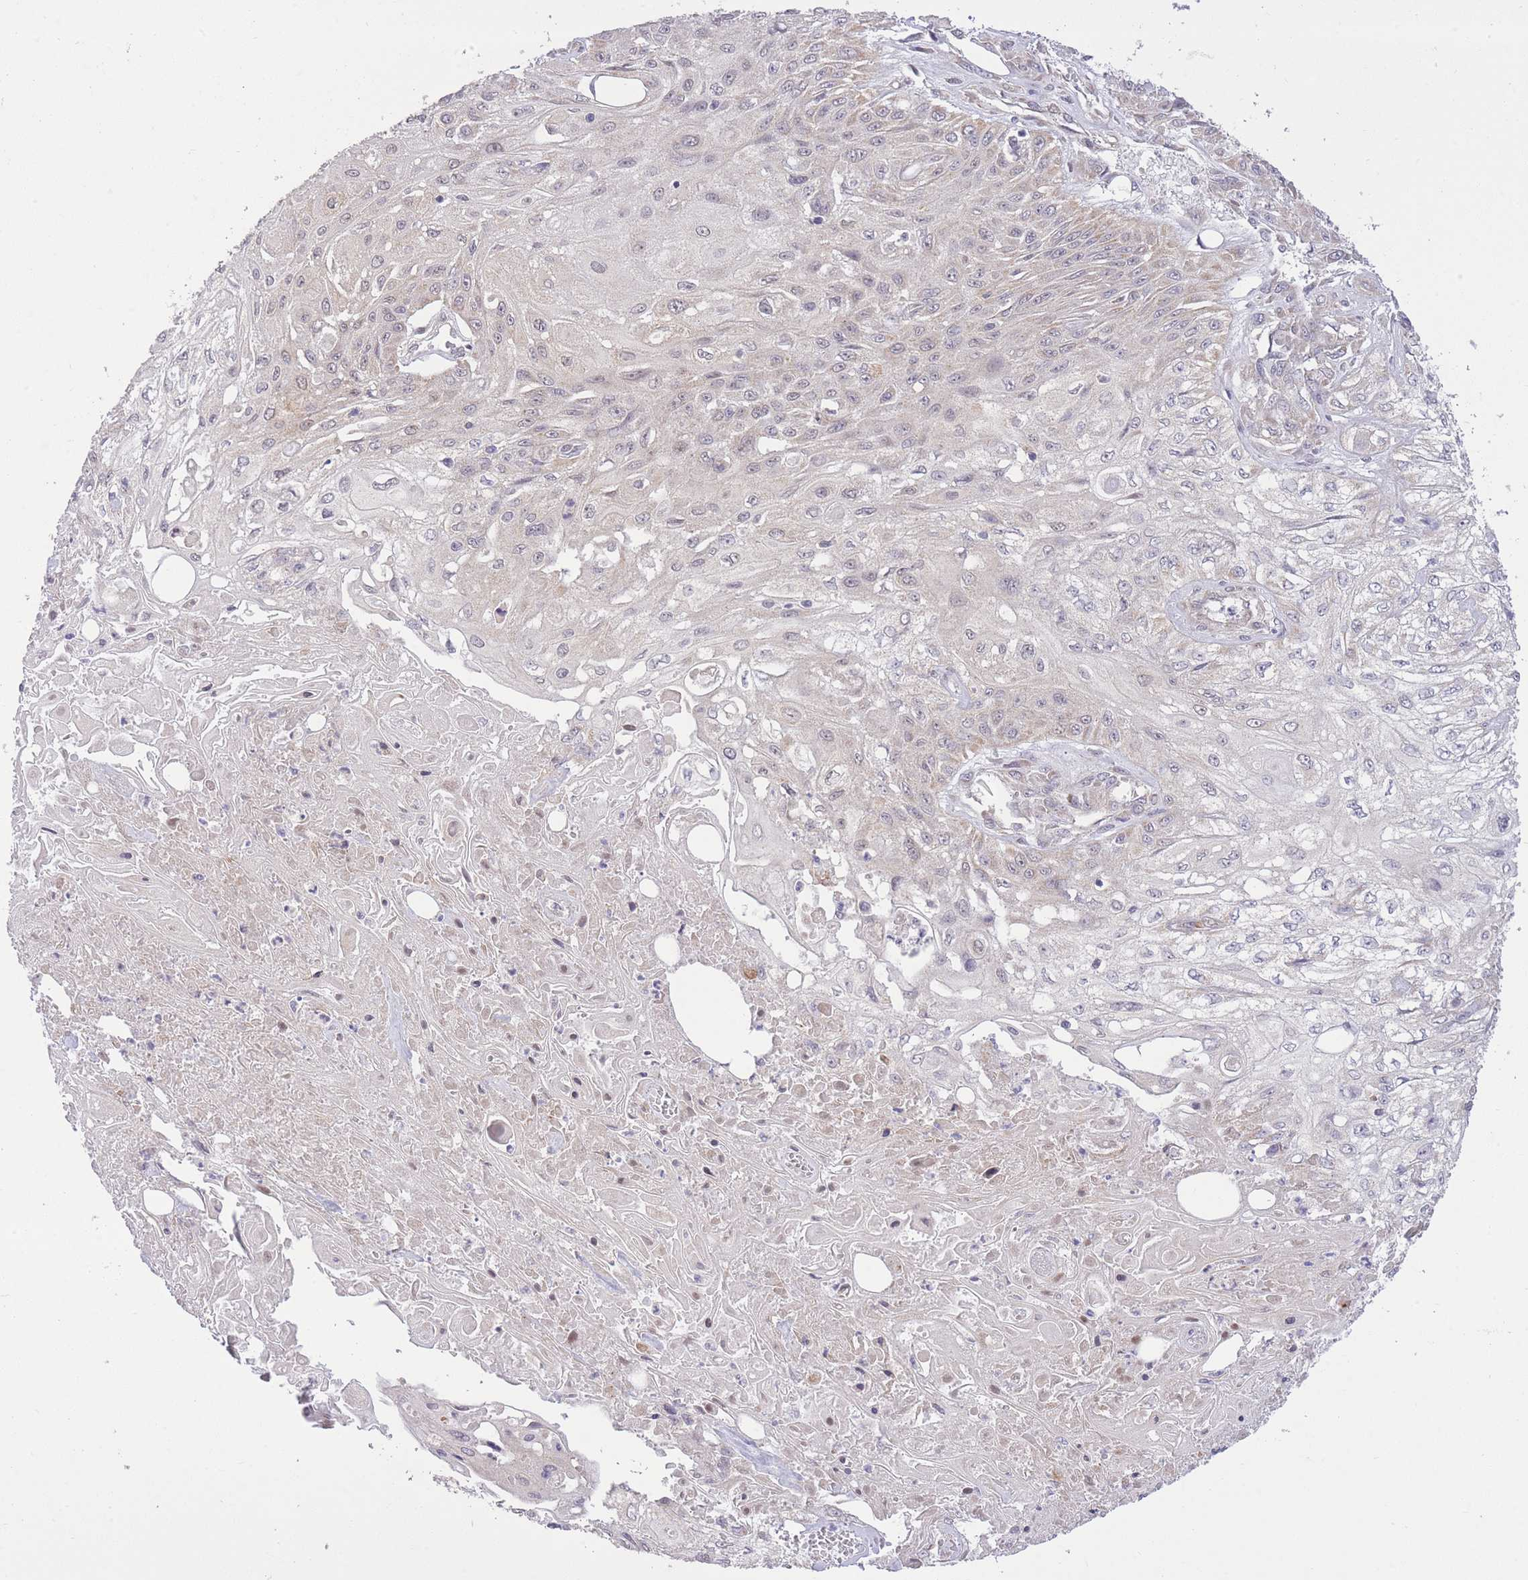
{"staining": {"intensity": "weak", "quantity": "25%-75%", "location": "cytoplasmic/membranous"}, "tissue": "skin cancer", "cell_type": "Tumor cells", "image_type": "cancer", "snomed": [{"axis": "morphology", "description": "Squamous cell carcinoma, NOS"}, {"axis": "morphology", "description": "Squamous cell carcinoma, metastatic, NOS"}, {"axis": "topography", "description": "Skin"}, {"axis": "topography", "description": "Lymph node"}], "caption": "Immunohistochemistry (DAB) staining of human skin cancer reveals weak cytoplasmic/membranous protein positivity in about 25%-75% of tumor cells. The staining was performed using DAB, with brown indicating positive protein expression. Nuclei are stained blue with hematoxylin.", "gene": "ELOA2", "patient": {"sex": "male", "age": 75}}